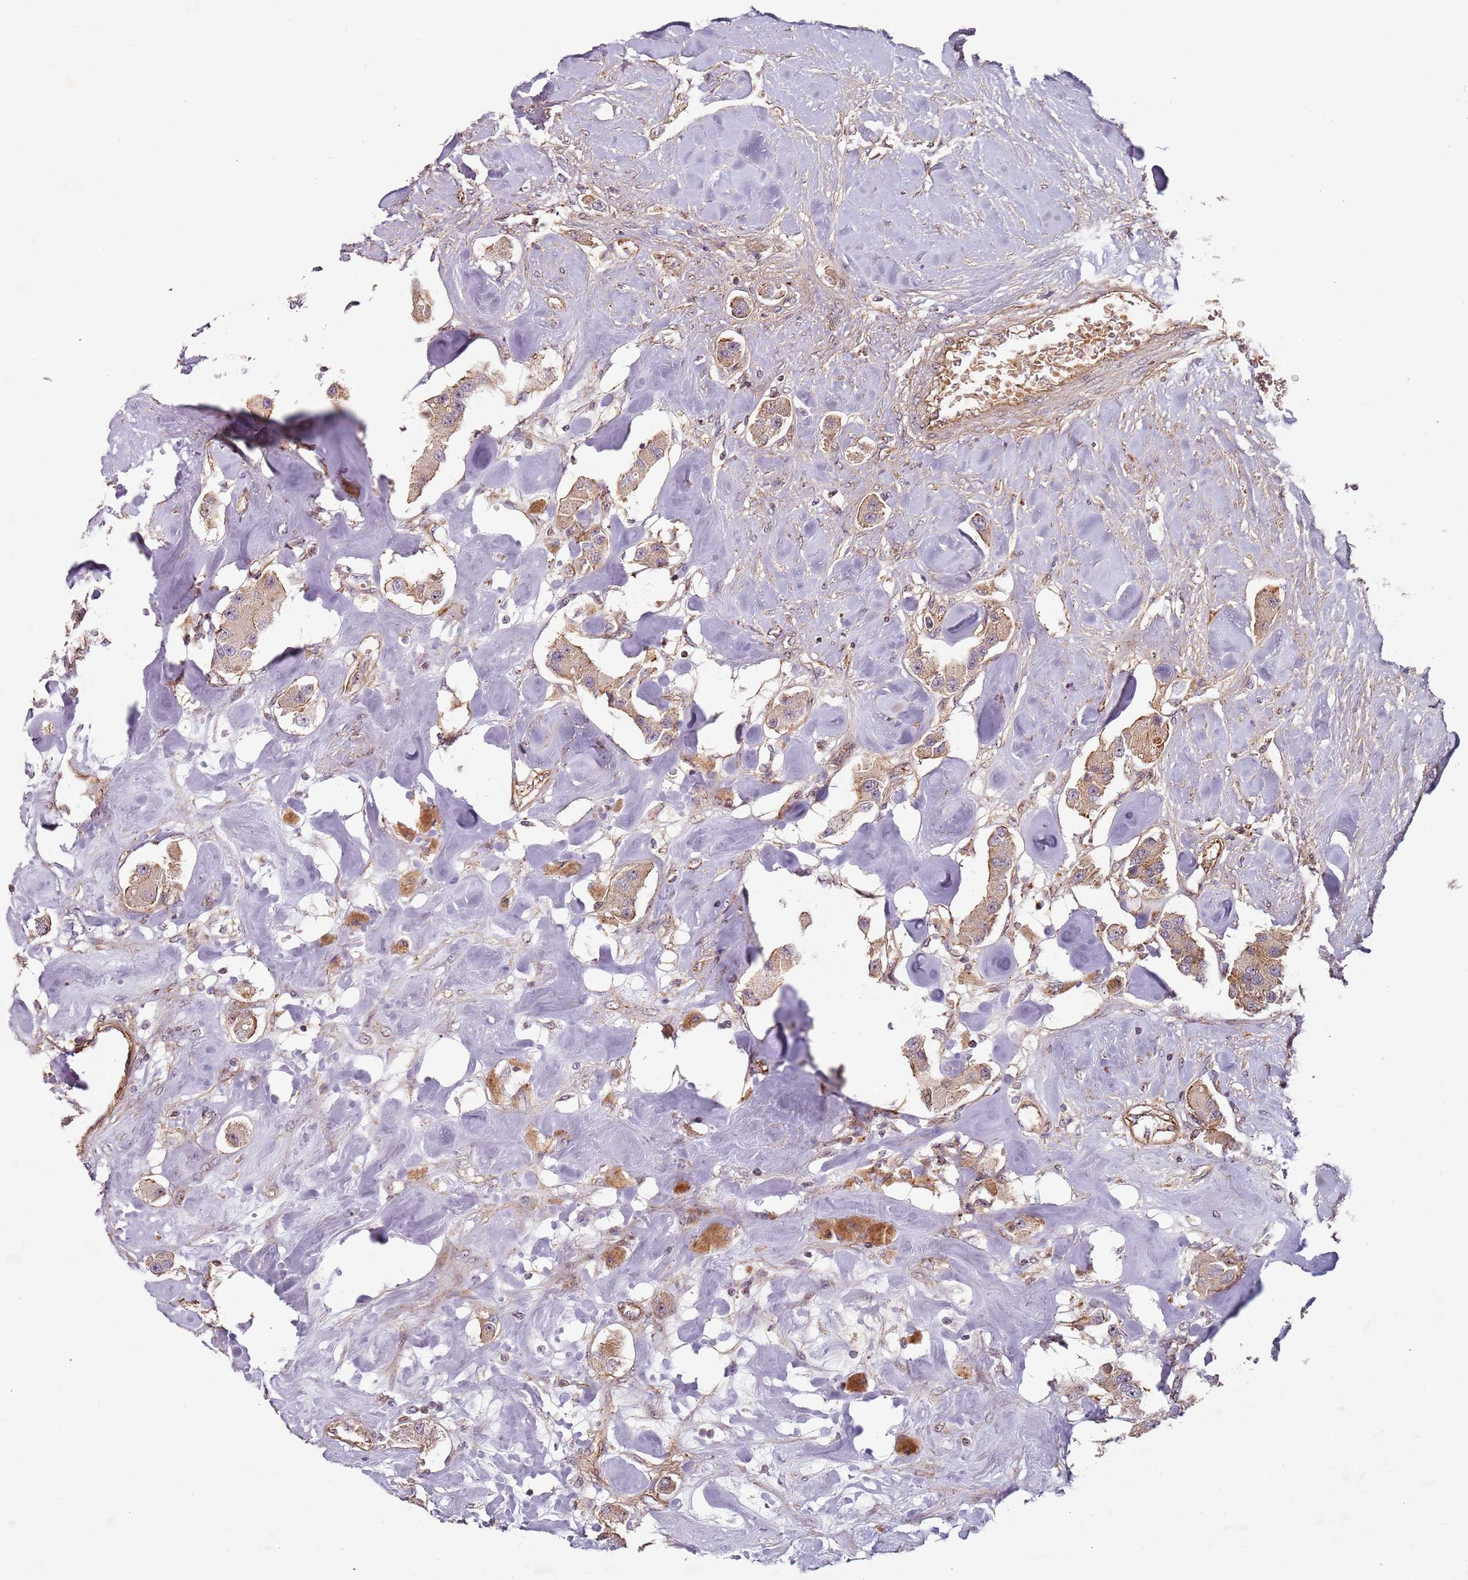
{"staining": {"intensity": "weak", "quantity": ">75%", "location": "cytoplasmic/membranous"}, "tissue": "carcinoid", "cell_type": "Tumor cells", "image_type": "cancer", "snomed": [{"axis": "morphology", "description": "Carcinoid, malignant, NOS"}, {"axis": "topography", "description": "Pancreas"}], "caption": "Protein expression analysis of human carcinoid reveals weak cytoplasmic/membranous expression in approximately >75% of tumor cells.", "gene": "C2CD4B", "patient": {"sex": "male", "age": 41}}